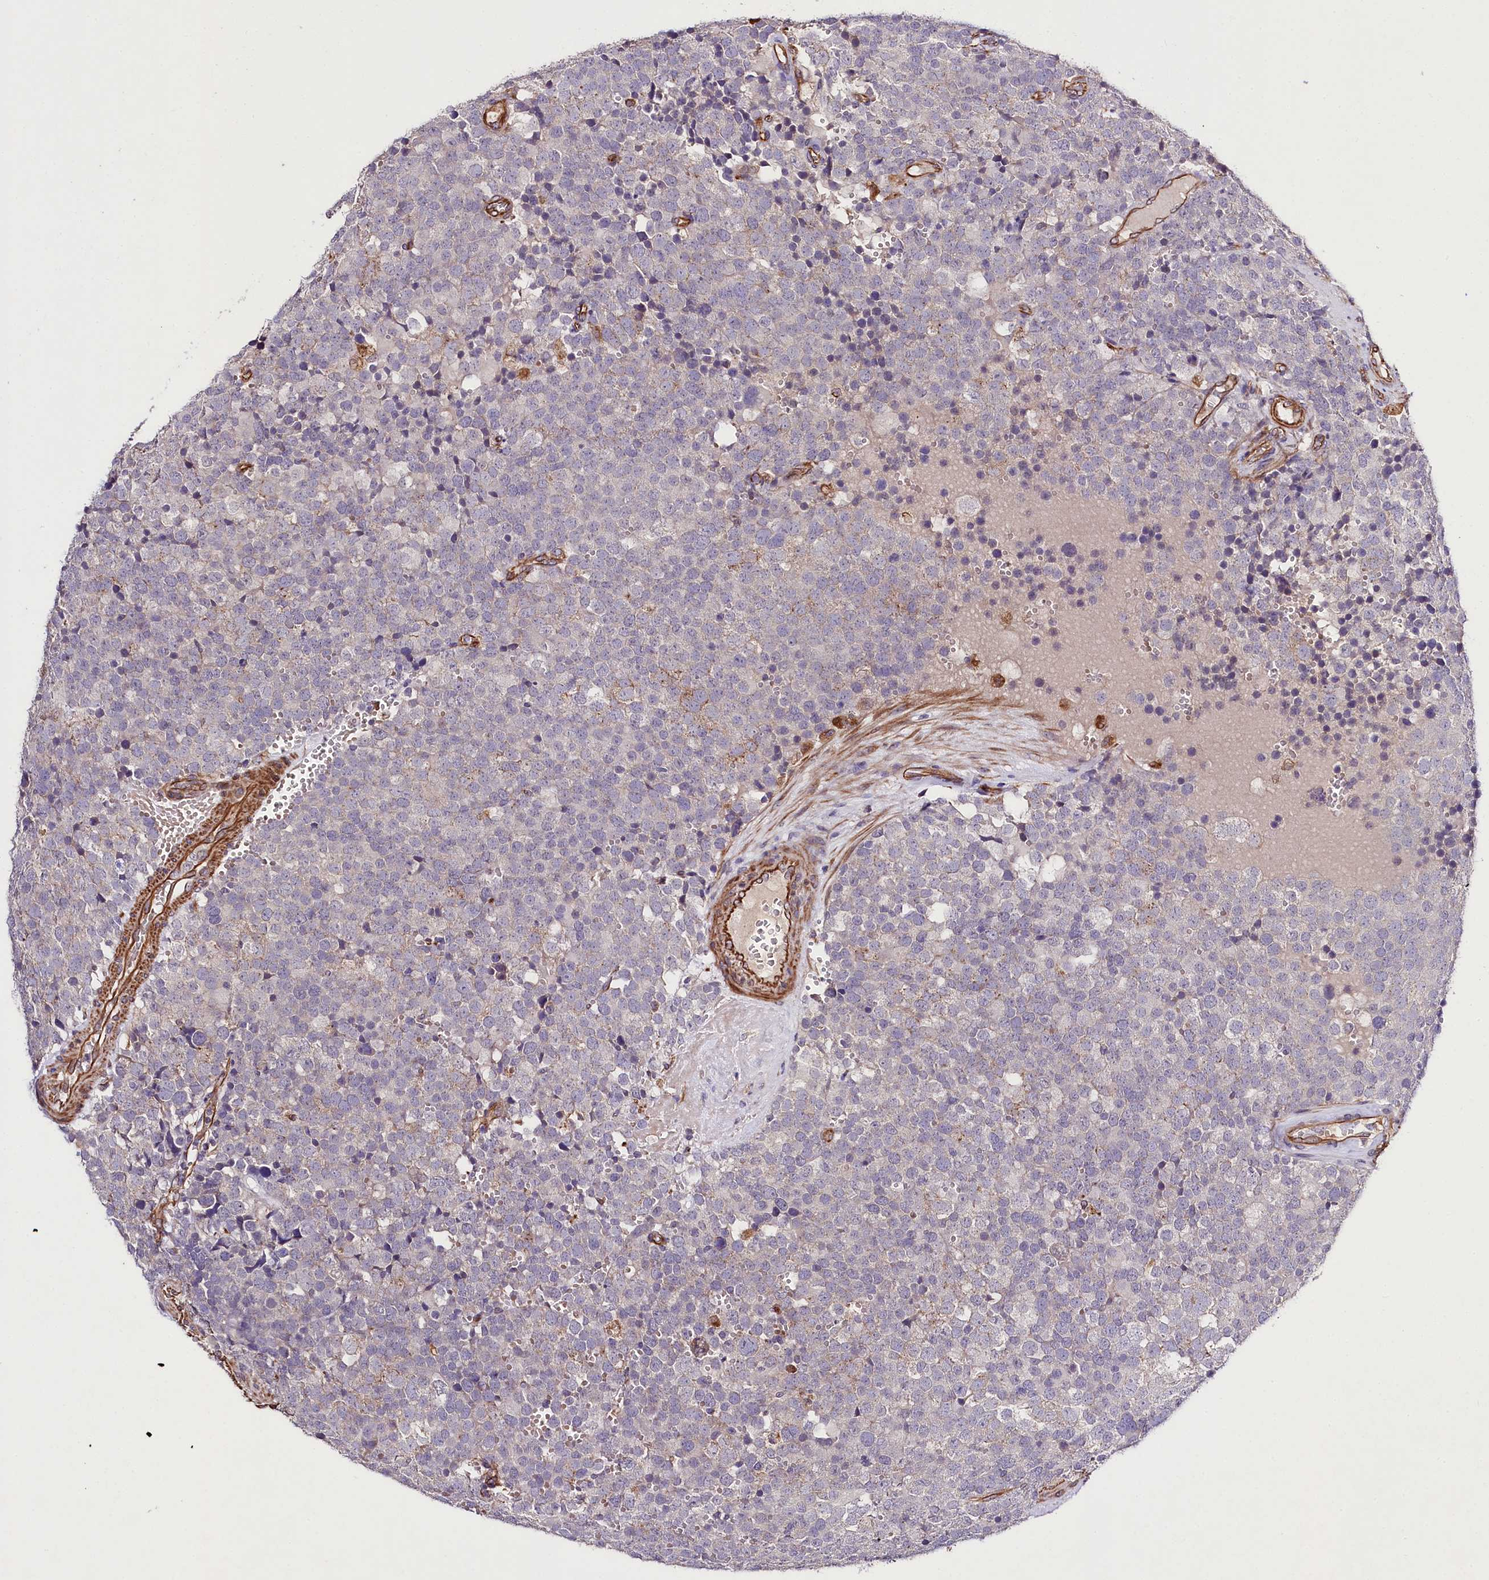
{"staining": {"intensity": "negative", "quantity": "none", "location": "none"}, "tissue": "testis cancer", "cell_type": "Tumor cells", "image_type": "cancer", "snomed": [{"axis": "morphology", "description": "Seminoma, NOS"}, {"axis": "topography", "description": "Testis"}], "caption": "Immunohistochemistry photomicrograph of human testis cancer (seminoma) stained for a protein (brown), which demonstrates no expression in tumor cells.", "gene": "SLC7A1", "patient": {"sex": "male", "age": 71}}